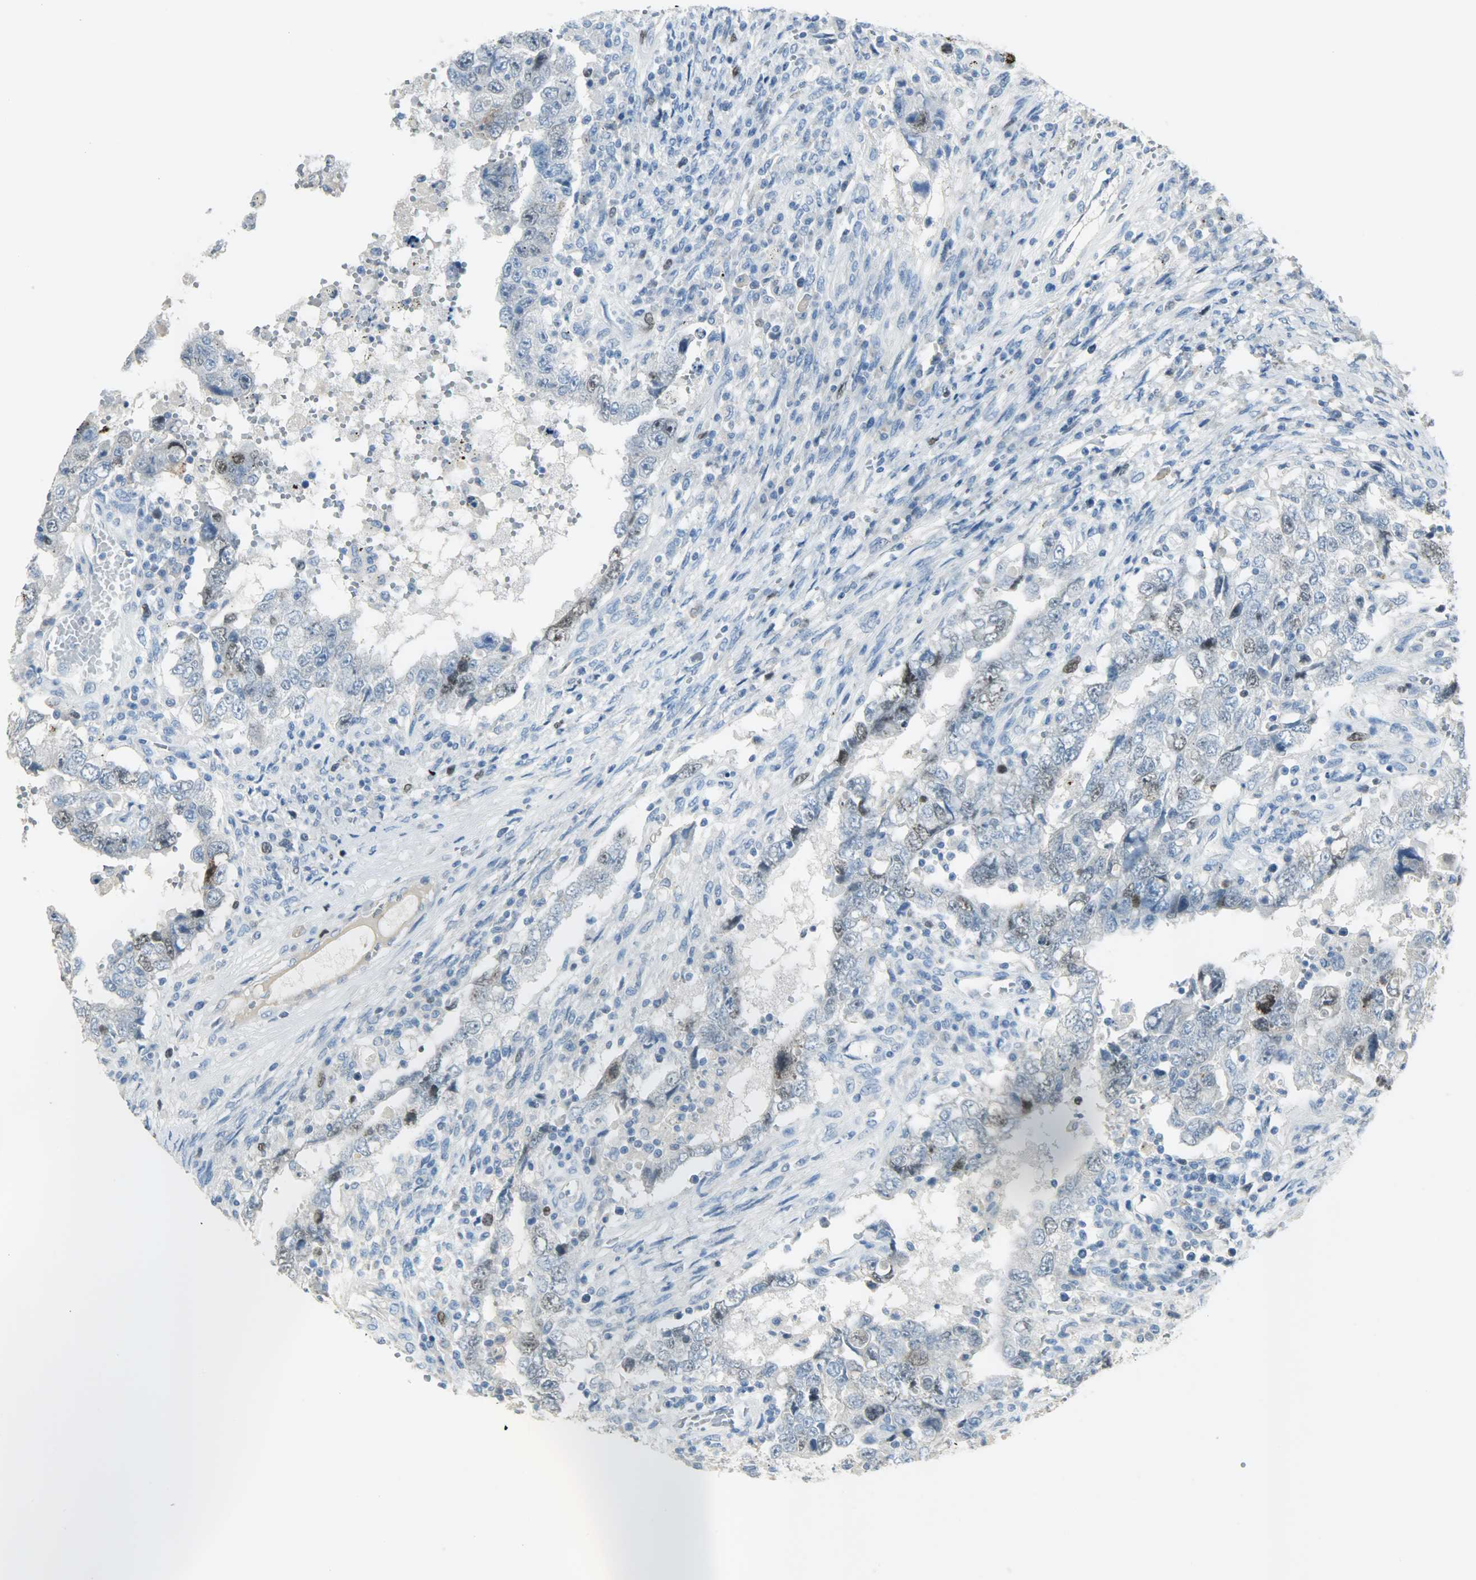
{"staining": {"intensity": "strong", "quantity": "<25%", "location": "nuclear"}, "tissue": "testis cancer", "cell_type": "Tumor cells", "image_type": "cancer", "snomed": [{"axis": "morphology", "description": "Carcinoma, Embryonal, NOS"}, {"axis": "topography", "description": "Testis"}], "caption": "An IHC image of tumor tissue is shown. Protein staining in brown highlights strong nuclear positivity in testis cancer (embryonal carcinoma) within tumor cells.", "gene": "TPX2", "patient": {"sex": "male", "age": 26}}